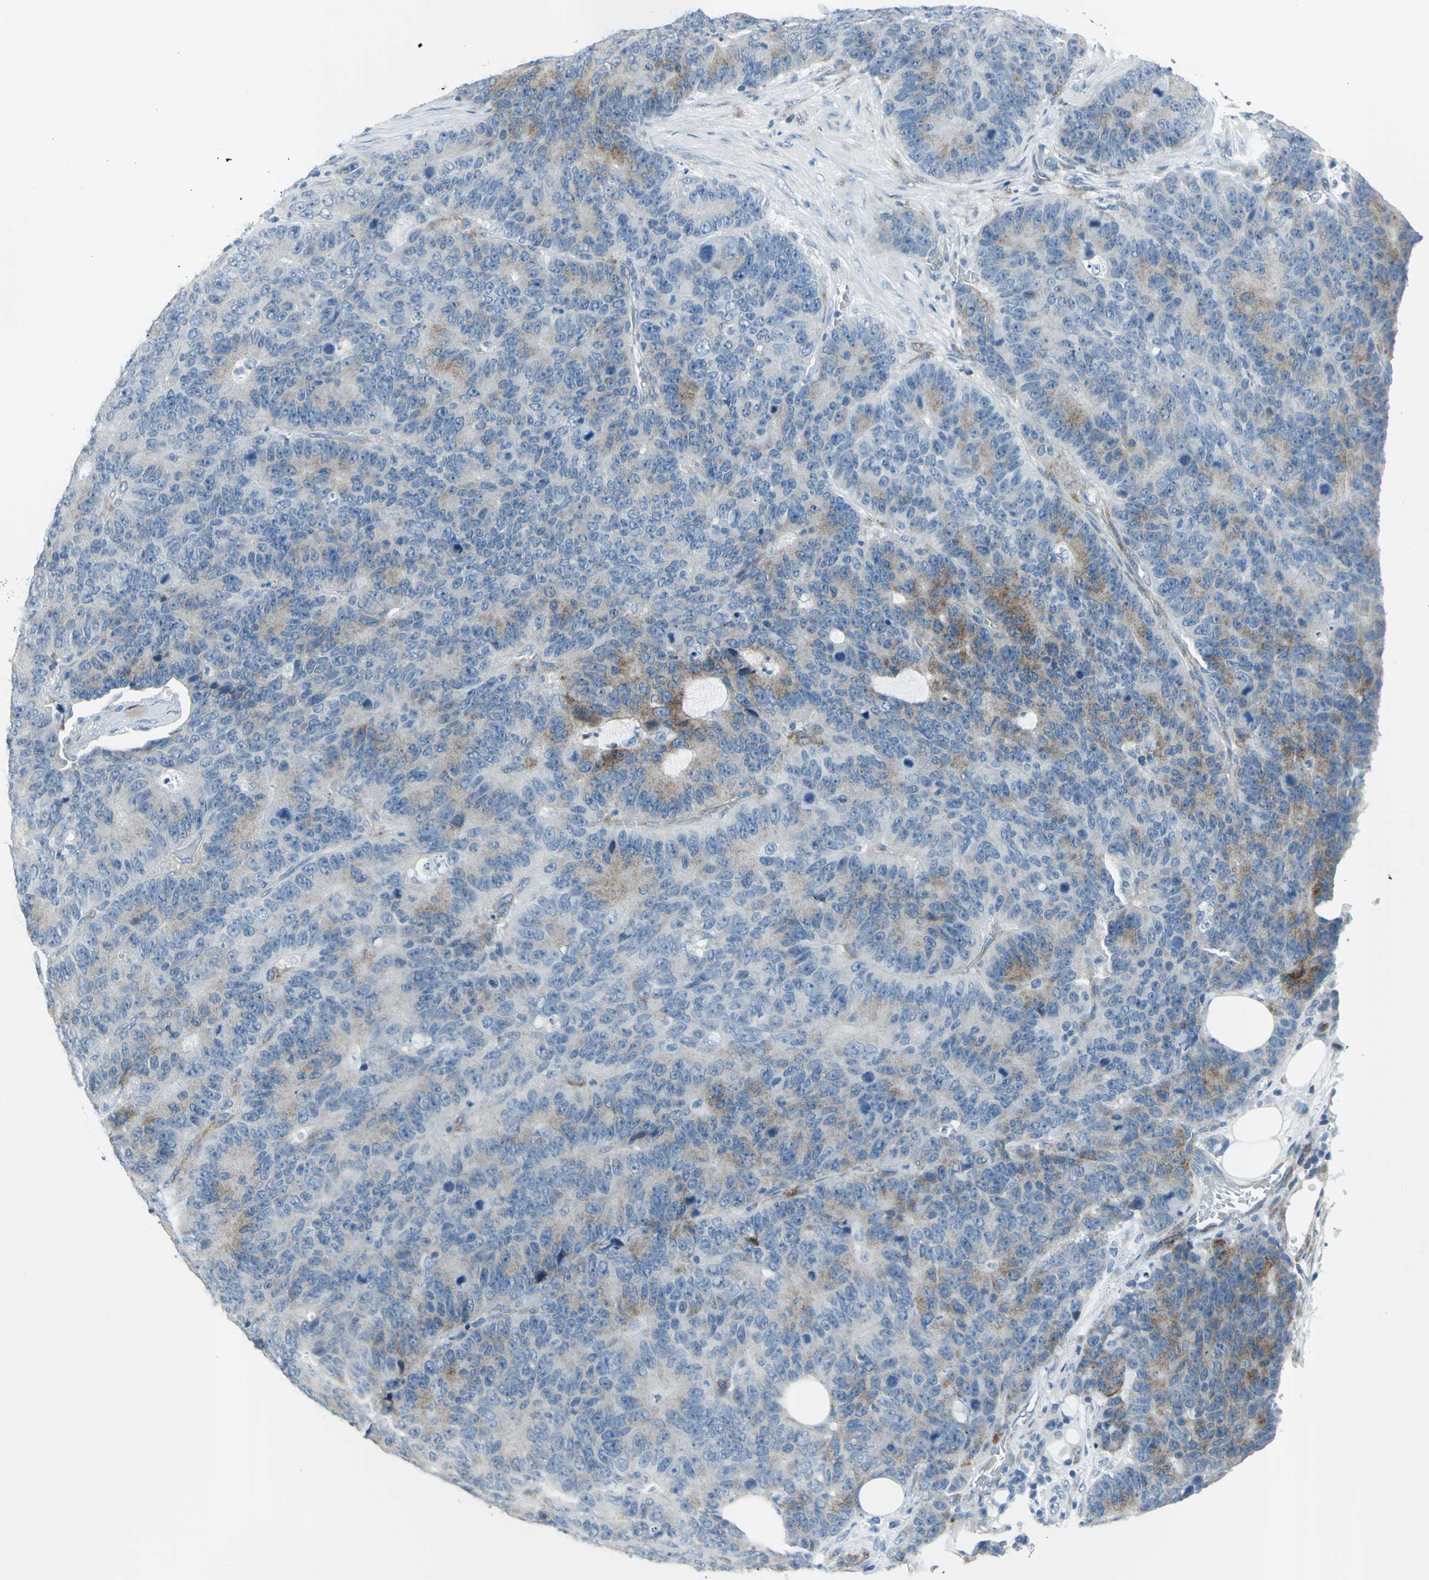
{"staining": {"intensity": "moderate", "quantity": "<25%", "location": "cytoplasmic/membranous"}, "tissue": "colorectal cancer", "cell_type": "Tumor cells", "image_type": "cancer", "snomed": [{"axis": "morphology", "description": "Adenocarcinoma, NOS"}, {"axis": "topography", "description": "Colon"}], "caption": "A low amount of moderate cytoplasmic/membranous positivity is seen in about <25% of tumor cells in adenocarcinoma (colorectal) tissue. (IHC, brightfield microscopy, high magnification).", "gene": "DNAI2", "patient": {"sex": "female", "age": 86}}